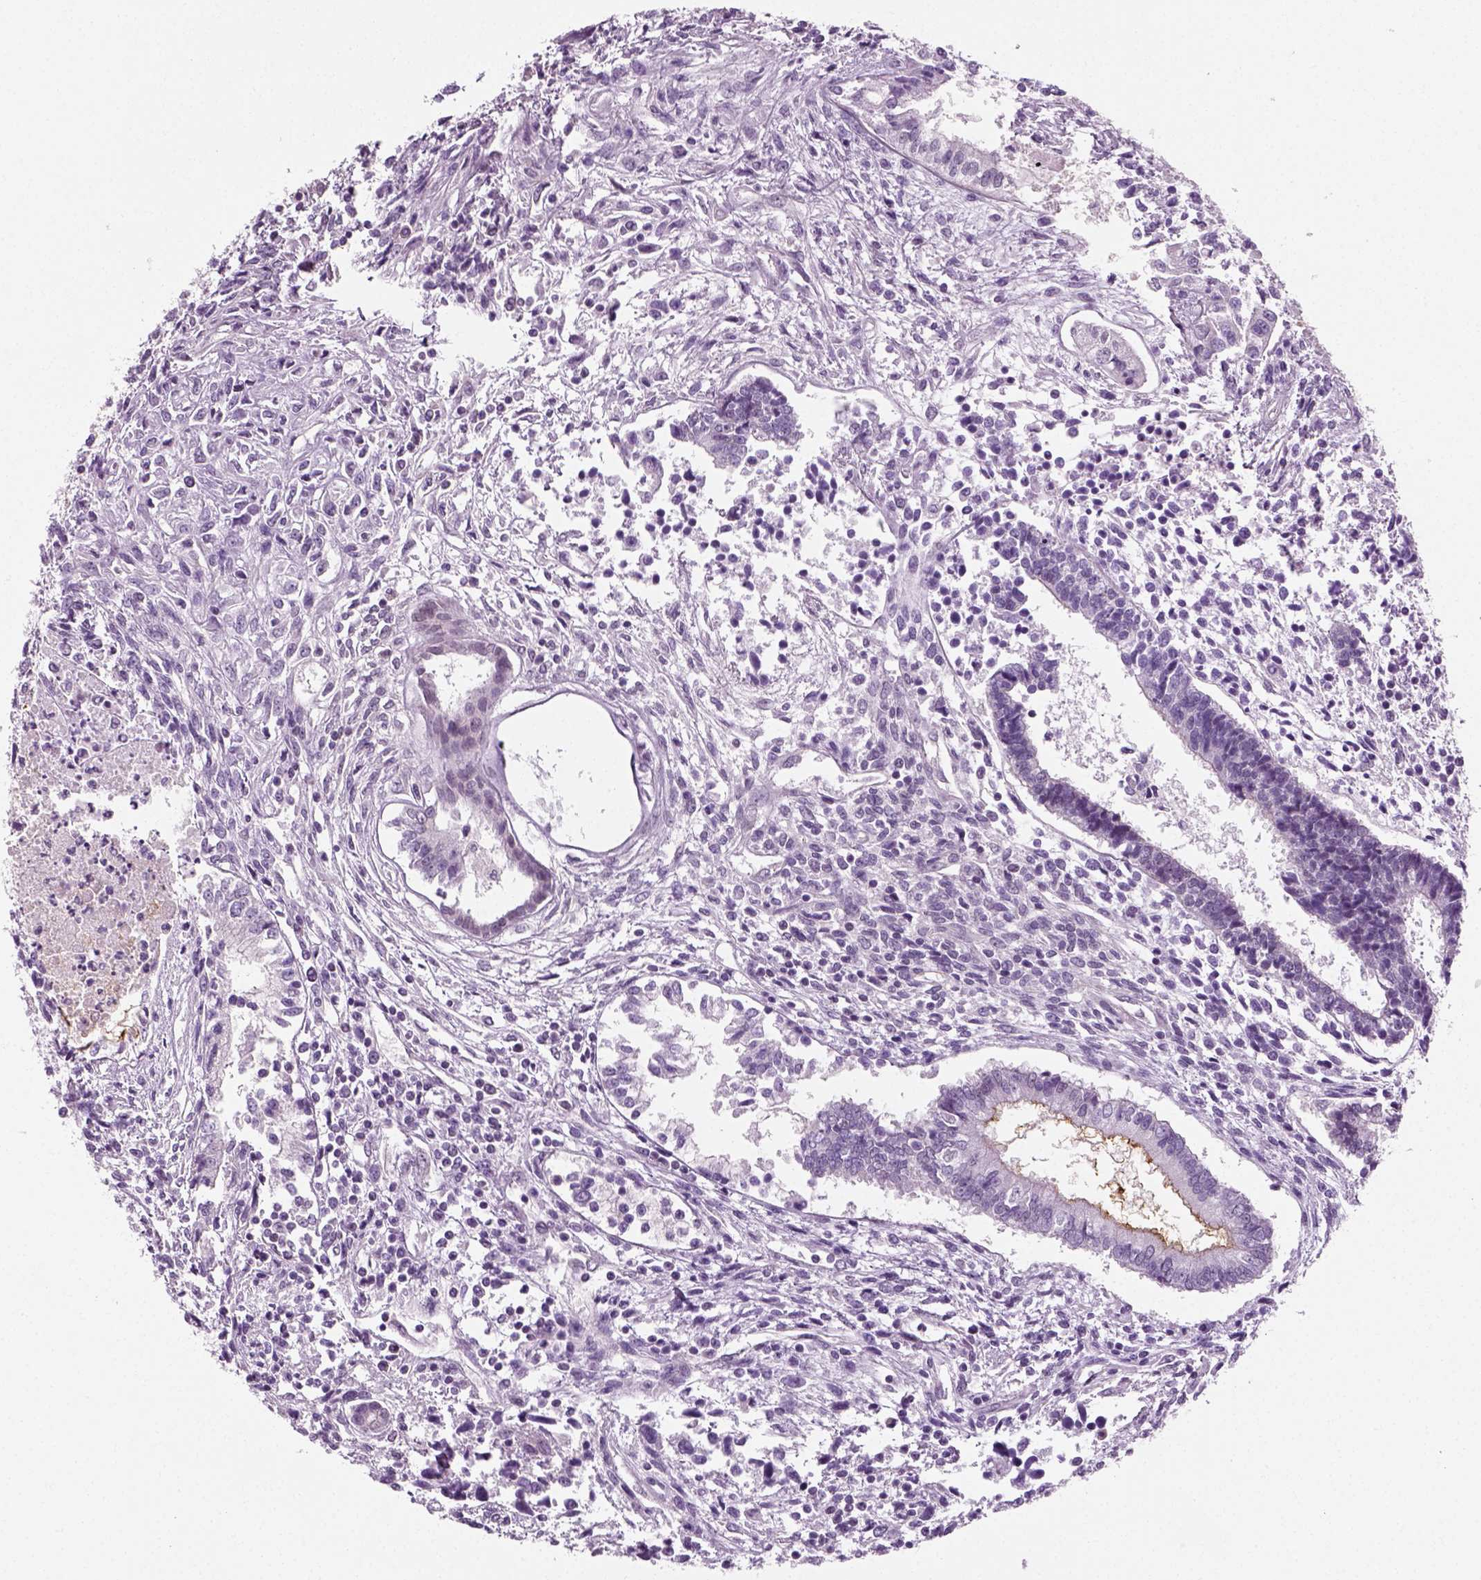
{"staining": {"intensity": "negative", "quantity": "none", "location": "none"}, "tissue": "testis cancer", "cell_type": "Tumor cells", "image_type": "cancer", "snomed": [{"axis": "morphology", "description": "Carcinoma, Embryonal, NOS"}, {"axis": "topography", "description": "Testis"}], "caption": "A histopathology image of testis embryonal carcinoma stained for a protein exhibits no brown staining in tumor cells.", "gene": "SPATA31E1", "patient": {"sex": "male", "age": 37}}